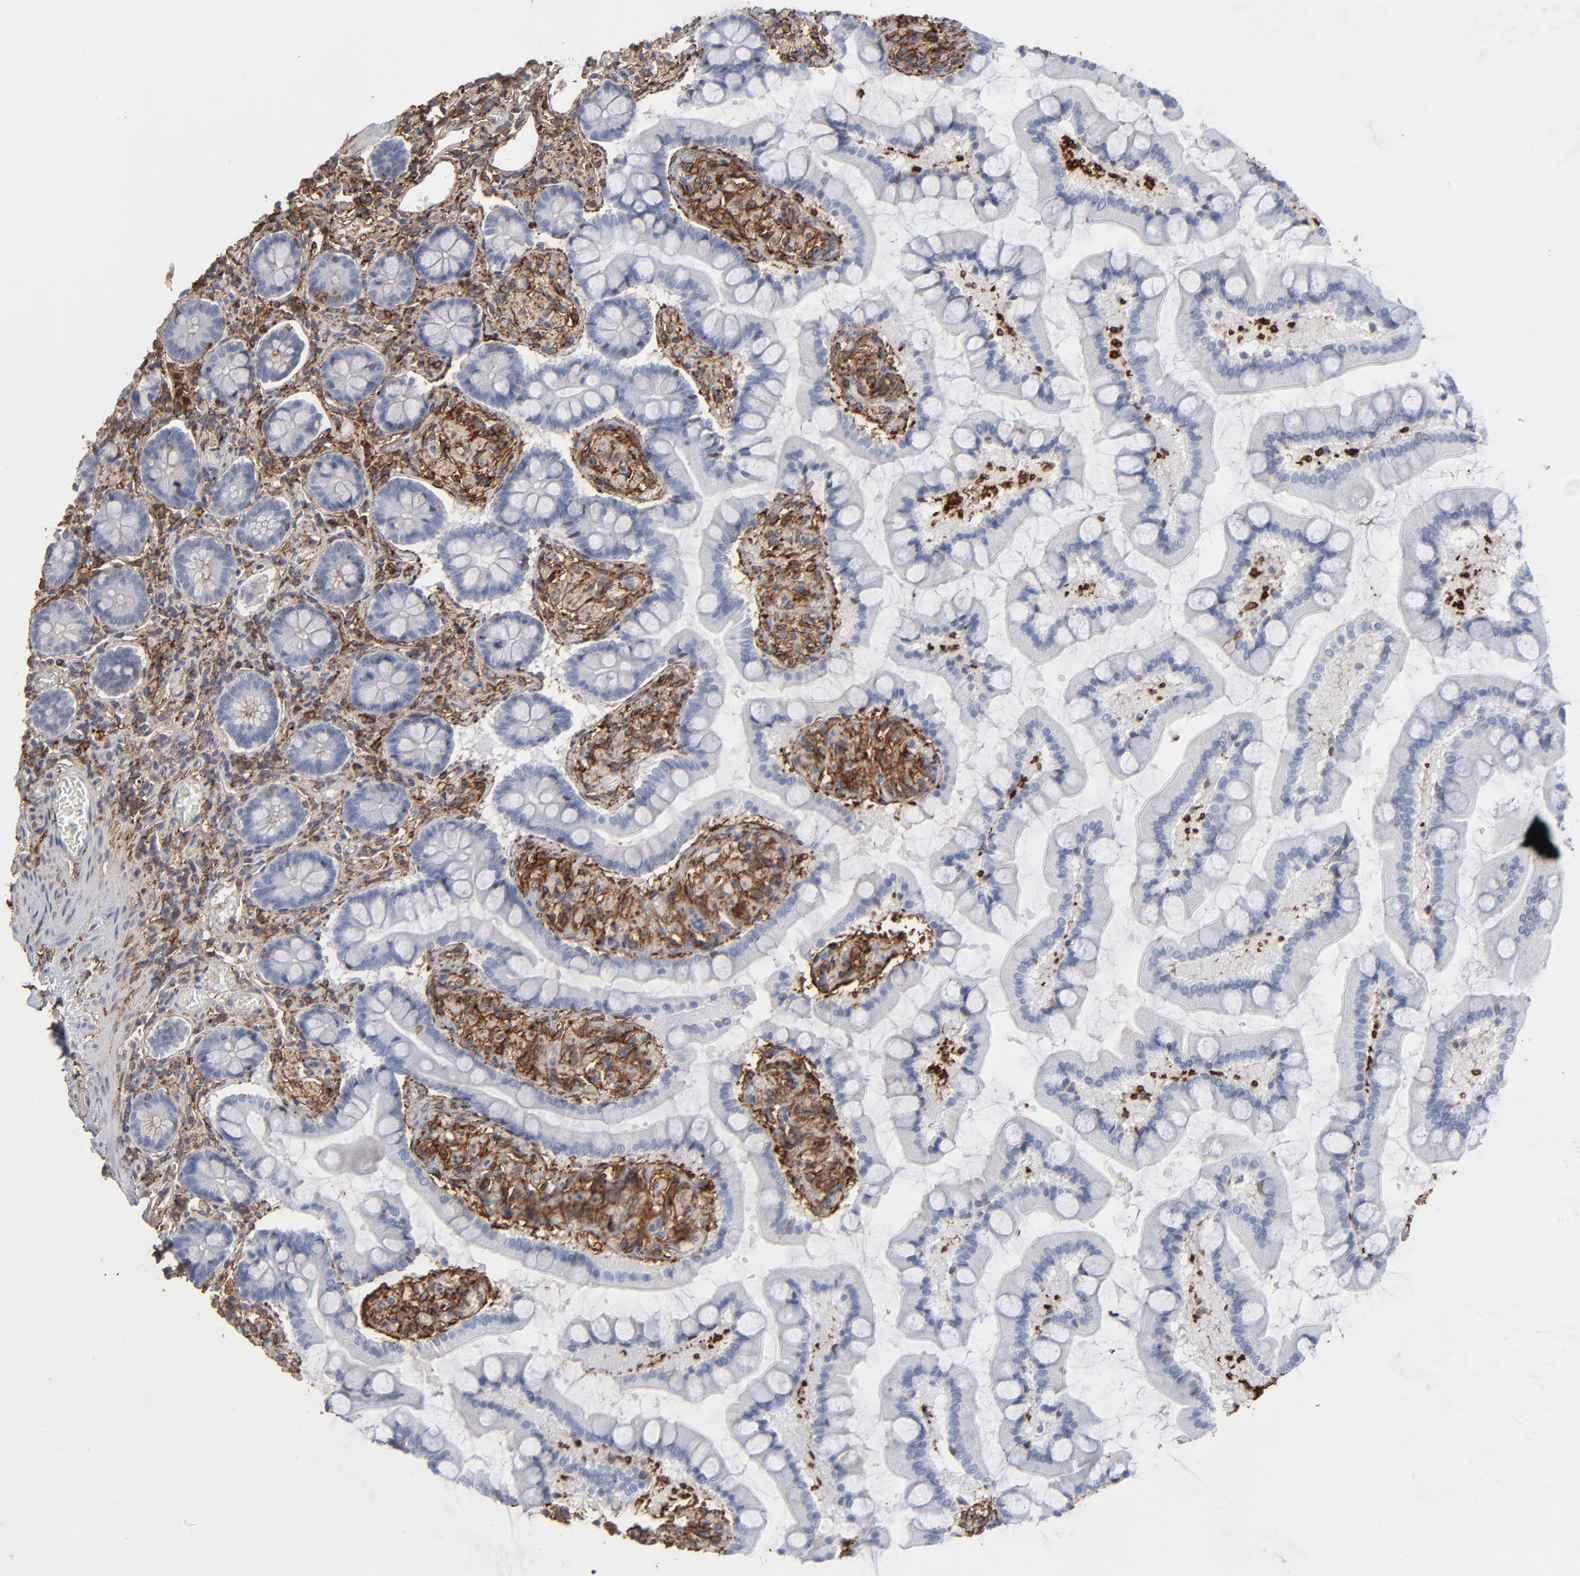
{"staining": {"intensity": "negative", "quantity": "none", "location": "none"}, "tissue": "small intestine", "cell_type": "Glandular cells", "image_type": "normal", "snomed": [{"axis": "morphology", "description": "Normal tissue, NOS"}, {"axis": "topography", "description": "Small intestine"}], "caption": "Photomicrograph shows no protein positivity in glandular cells of unremarkable small intestine.", "gene": "ANXA5", "patient": {"sex": "male", "age": 41}}